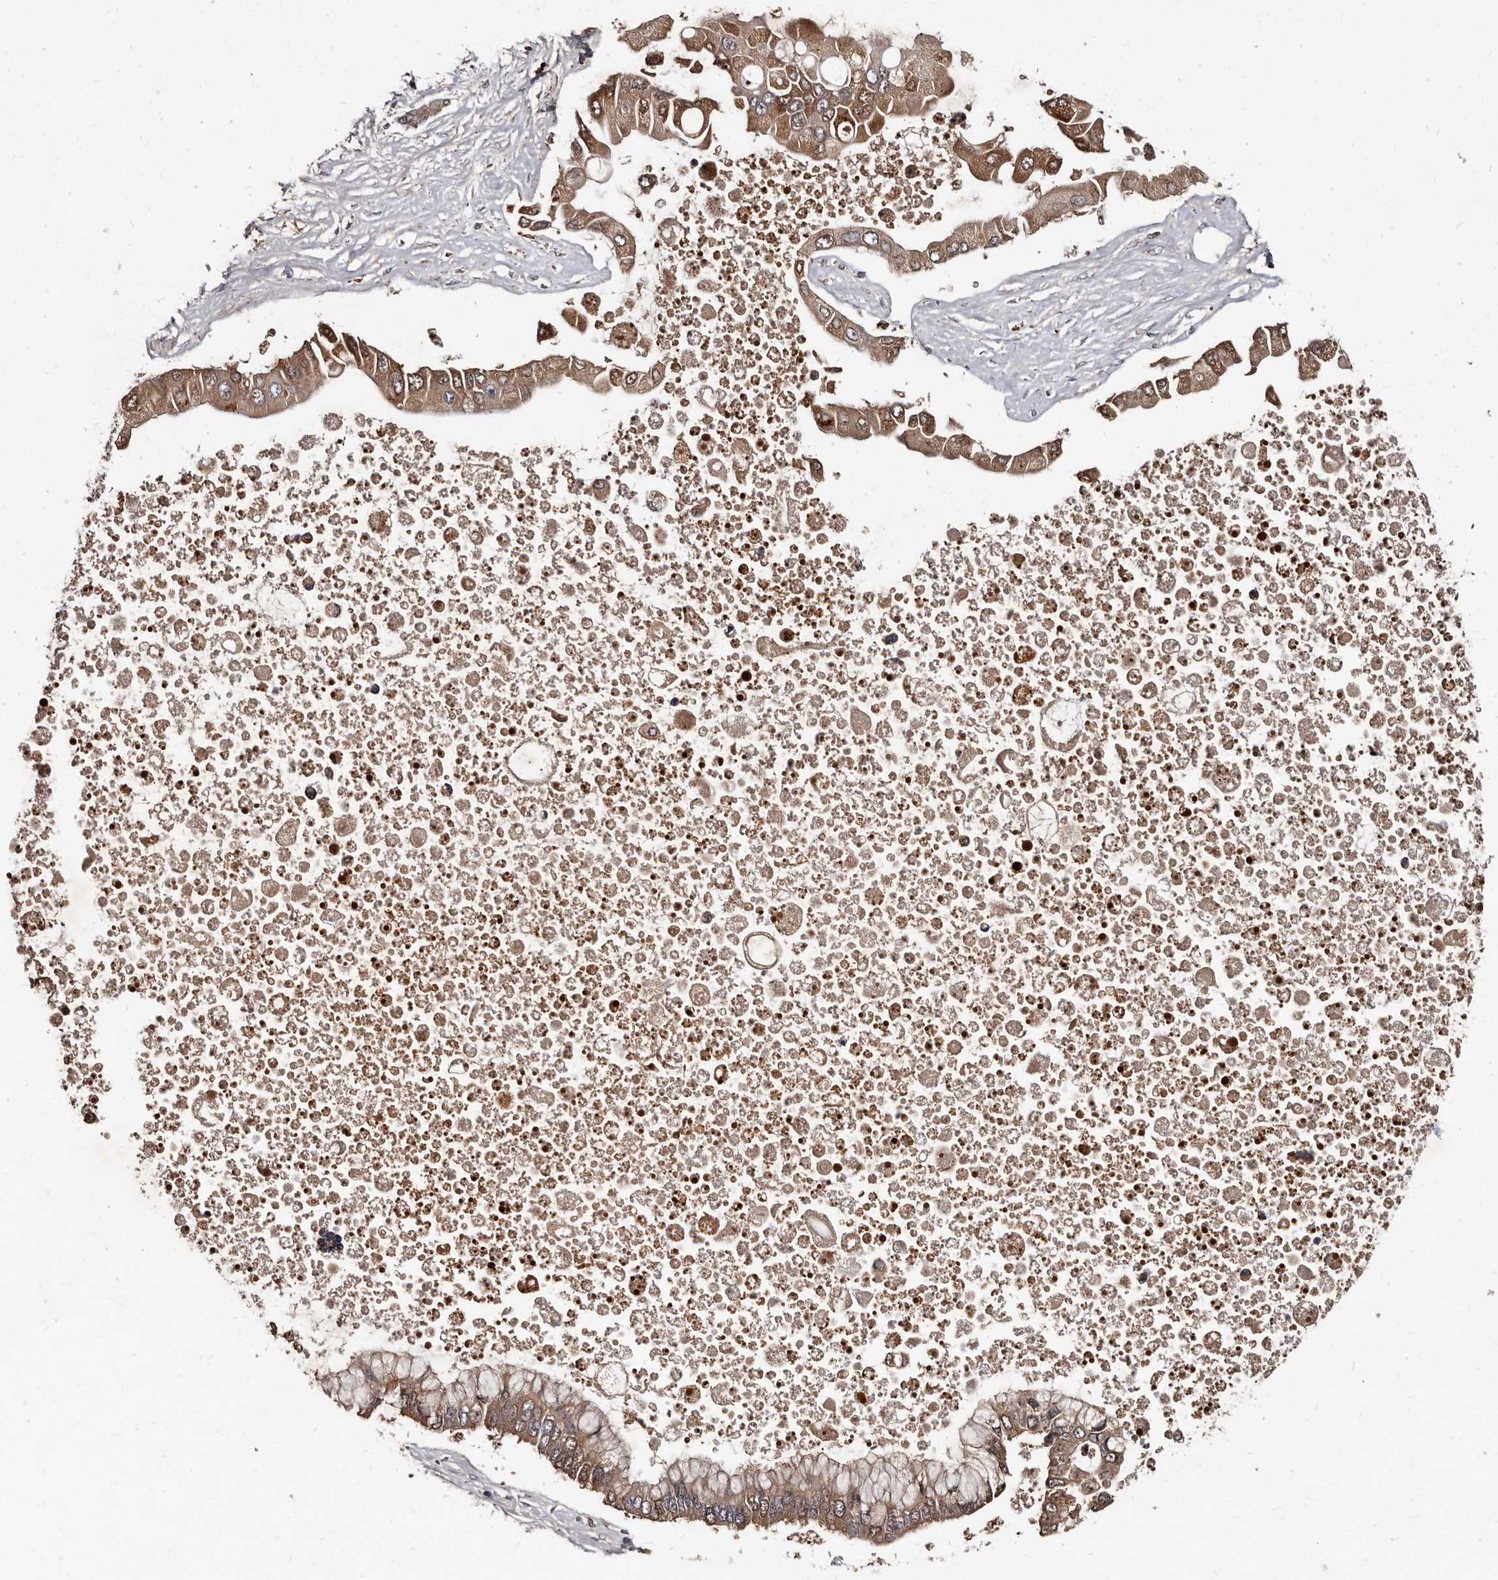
{"staining": {"intensity": "moderate", "quantity": ">75%", "location": "cytoplasmic/membranous"}, "tissue": "liver cancer", "cell_type": "Tumor cells", "image_type": "cancer", "snomed": [{"axis": "morphology", "description": "Cholangiocarcinoma"}, {"axis": "topography", "description": "Liver"}], "caption": "Immunohistochemical staining of human liver cholangiocarcinoma shows medium levels of moderate cytoplasmic/membranous staining in about >75% of tumor cells.", "gene": "PMVK", "patient": {"sex": "male", "age": 50}}